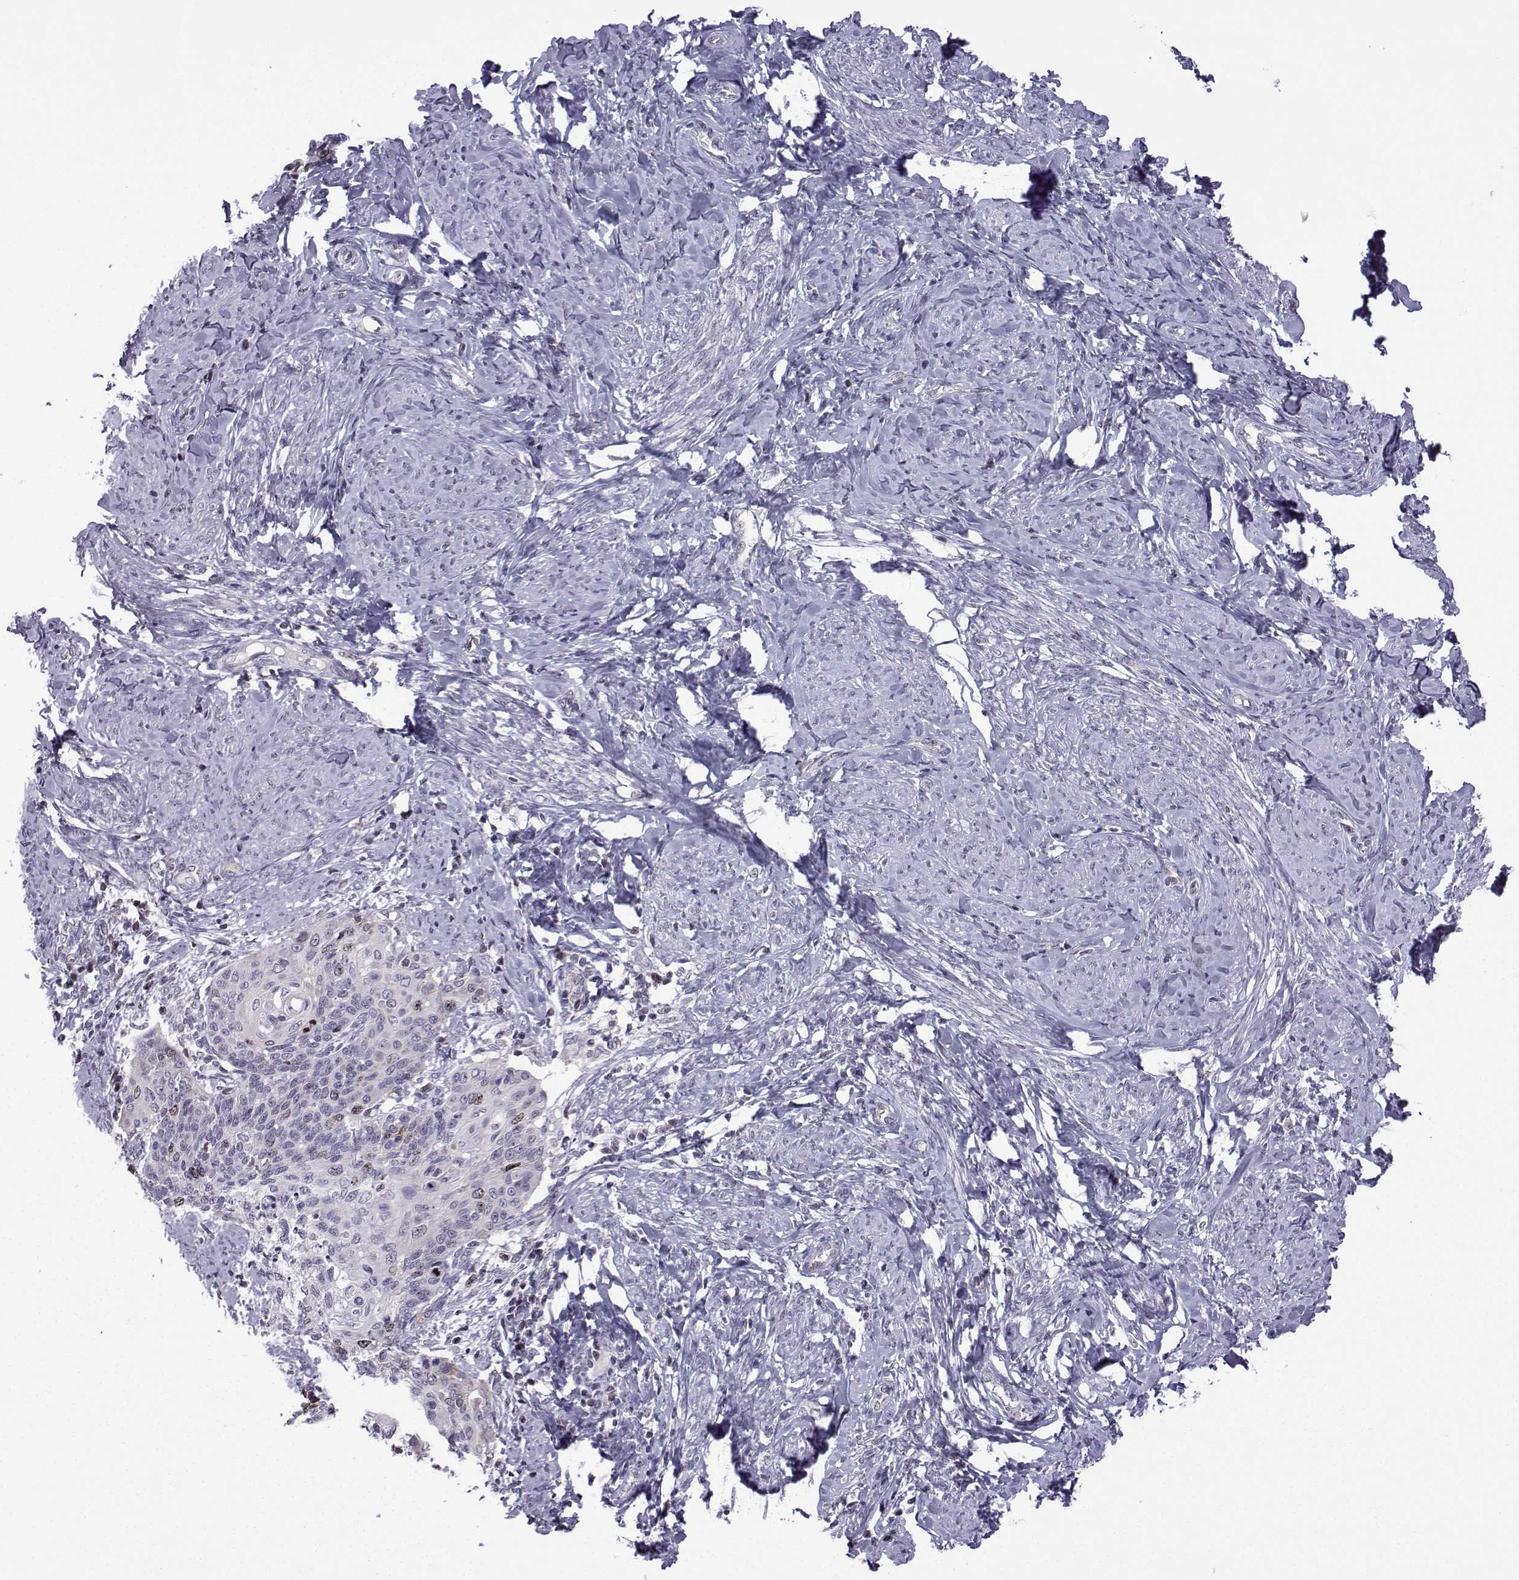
{"staining": {"intensity": "moderate", "quantity": "<25%", "location": "cytoplasmic/membranous,nuclear"}, "tissue": "cervical cancer", "cell_type": "Tumor cells", "image_type": "cancer", "snomed": [{"axis": "morphology", "description": "Normal tissue, NOS"}, {"axis": "morphology", "description": "Squamous cell carcinoma, NOS"}, {"axis": "topography", "description": "Cervix"}], "caption": "Tumor cells demonstrate moderate cytoplasmic/membranous and nuclear positivity in approximately <25% of cells in cervical cancer.", "gene": "INCENP", "patient": {"sex": "female", "age": 39}}